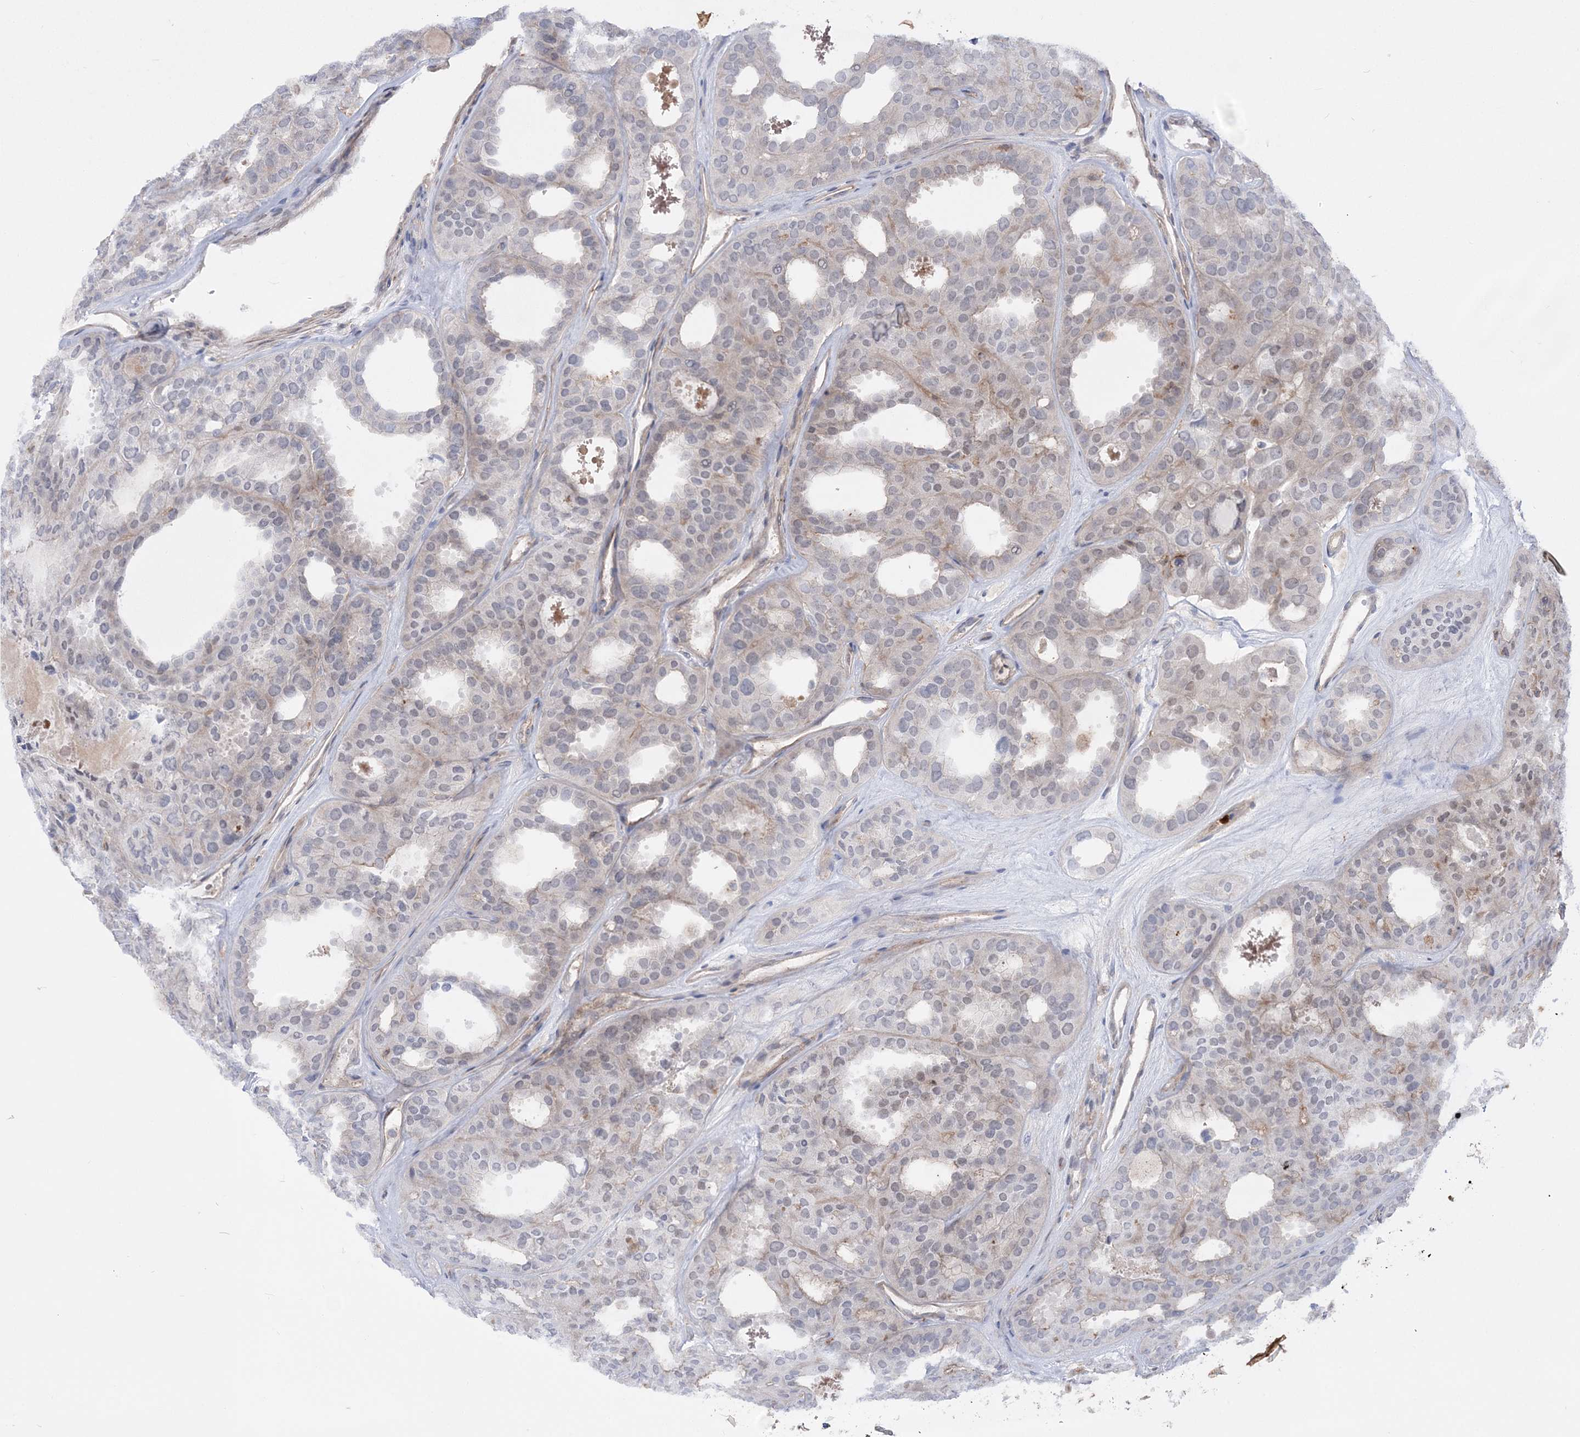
{"staining": {"intensity": "negative", "quantity": "none", "location": "none"}, "tissue": "thyroid cancer", "cell_type": "Tumor cells", "image_type": "cancer", "snomed": [{"axis": "morphology", "description": "Follicular adenoma carcinoma, NOS"}, {"axis": "topography", "description": "Thyroid gland"}], "caption": "Histopathology image shows no significant protein positivity in tumor cells of thyroid cancer (follicular adenoma carcinoma). (Stains: DAB (3,3'-diaminobenzidine) immunohistochemistry (IHC) with hematoxylin counter stain, Microscopy: brightfield microscopy at high magnification).", "gene": "SLFN14", "patient": {"sex": "male", "age": 75}}